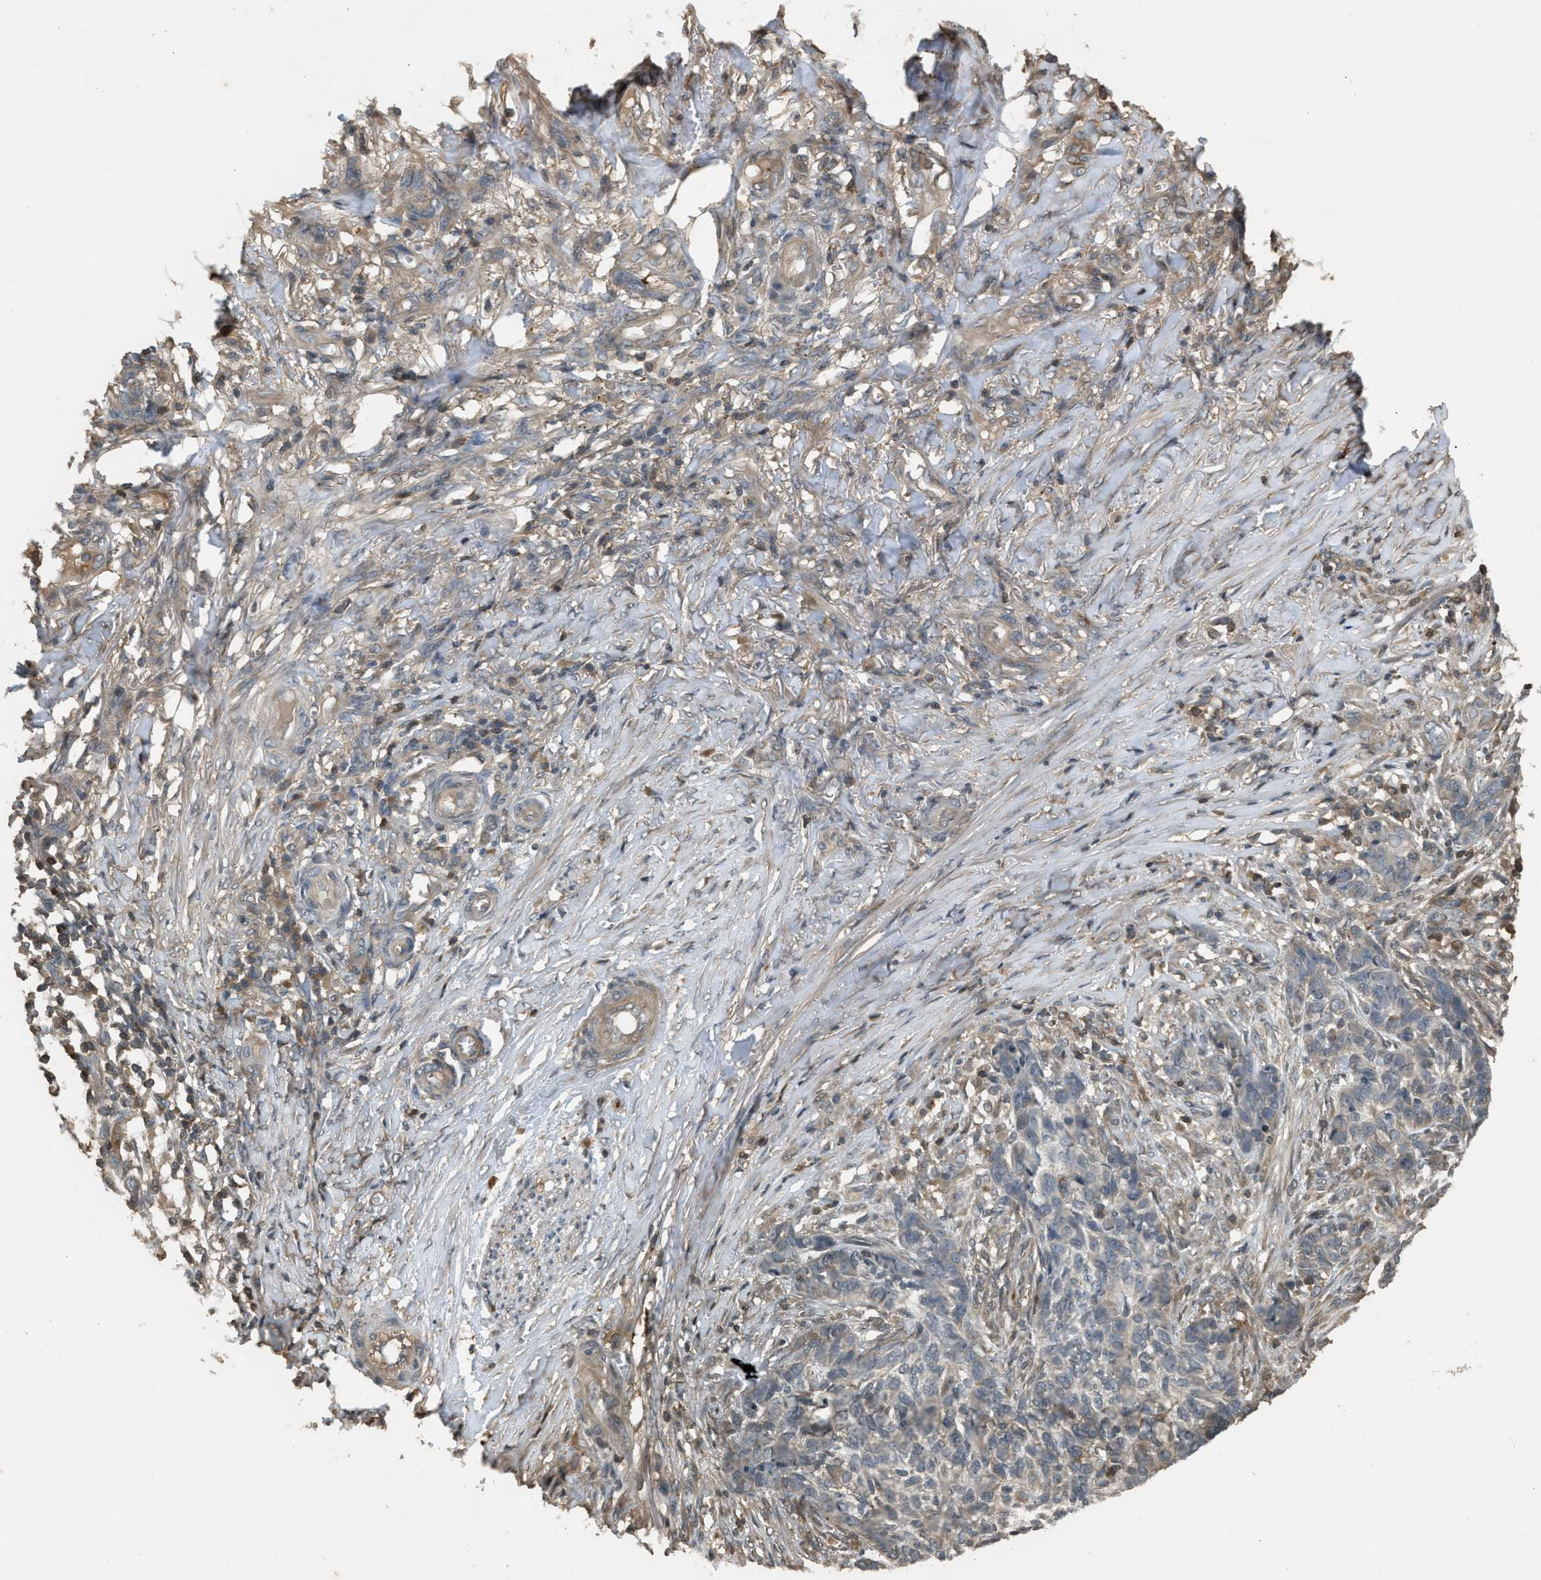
{"staining": {"intensity": "negative", "quantity": "none", "location": "none"}, "tissue": "skin cancer", "cell_type": "Tumor cells", "image_type": "cancer", "snomed": [{"axis": "morphology", "description": "Basal cell carcinoma"}, {"axis": "topography", "description": "Skin"}], "caption": "Tumor cells are negative for brown protein staining in skin cancer (basal cell carcinoma).", "gene": "ARHGDIA", "patient": {"sex": "male", "age": 85}}